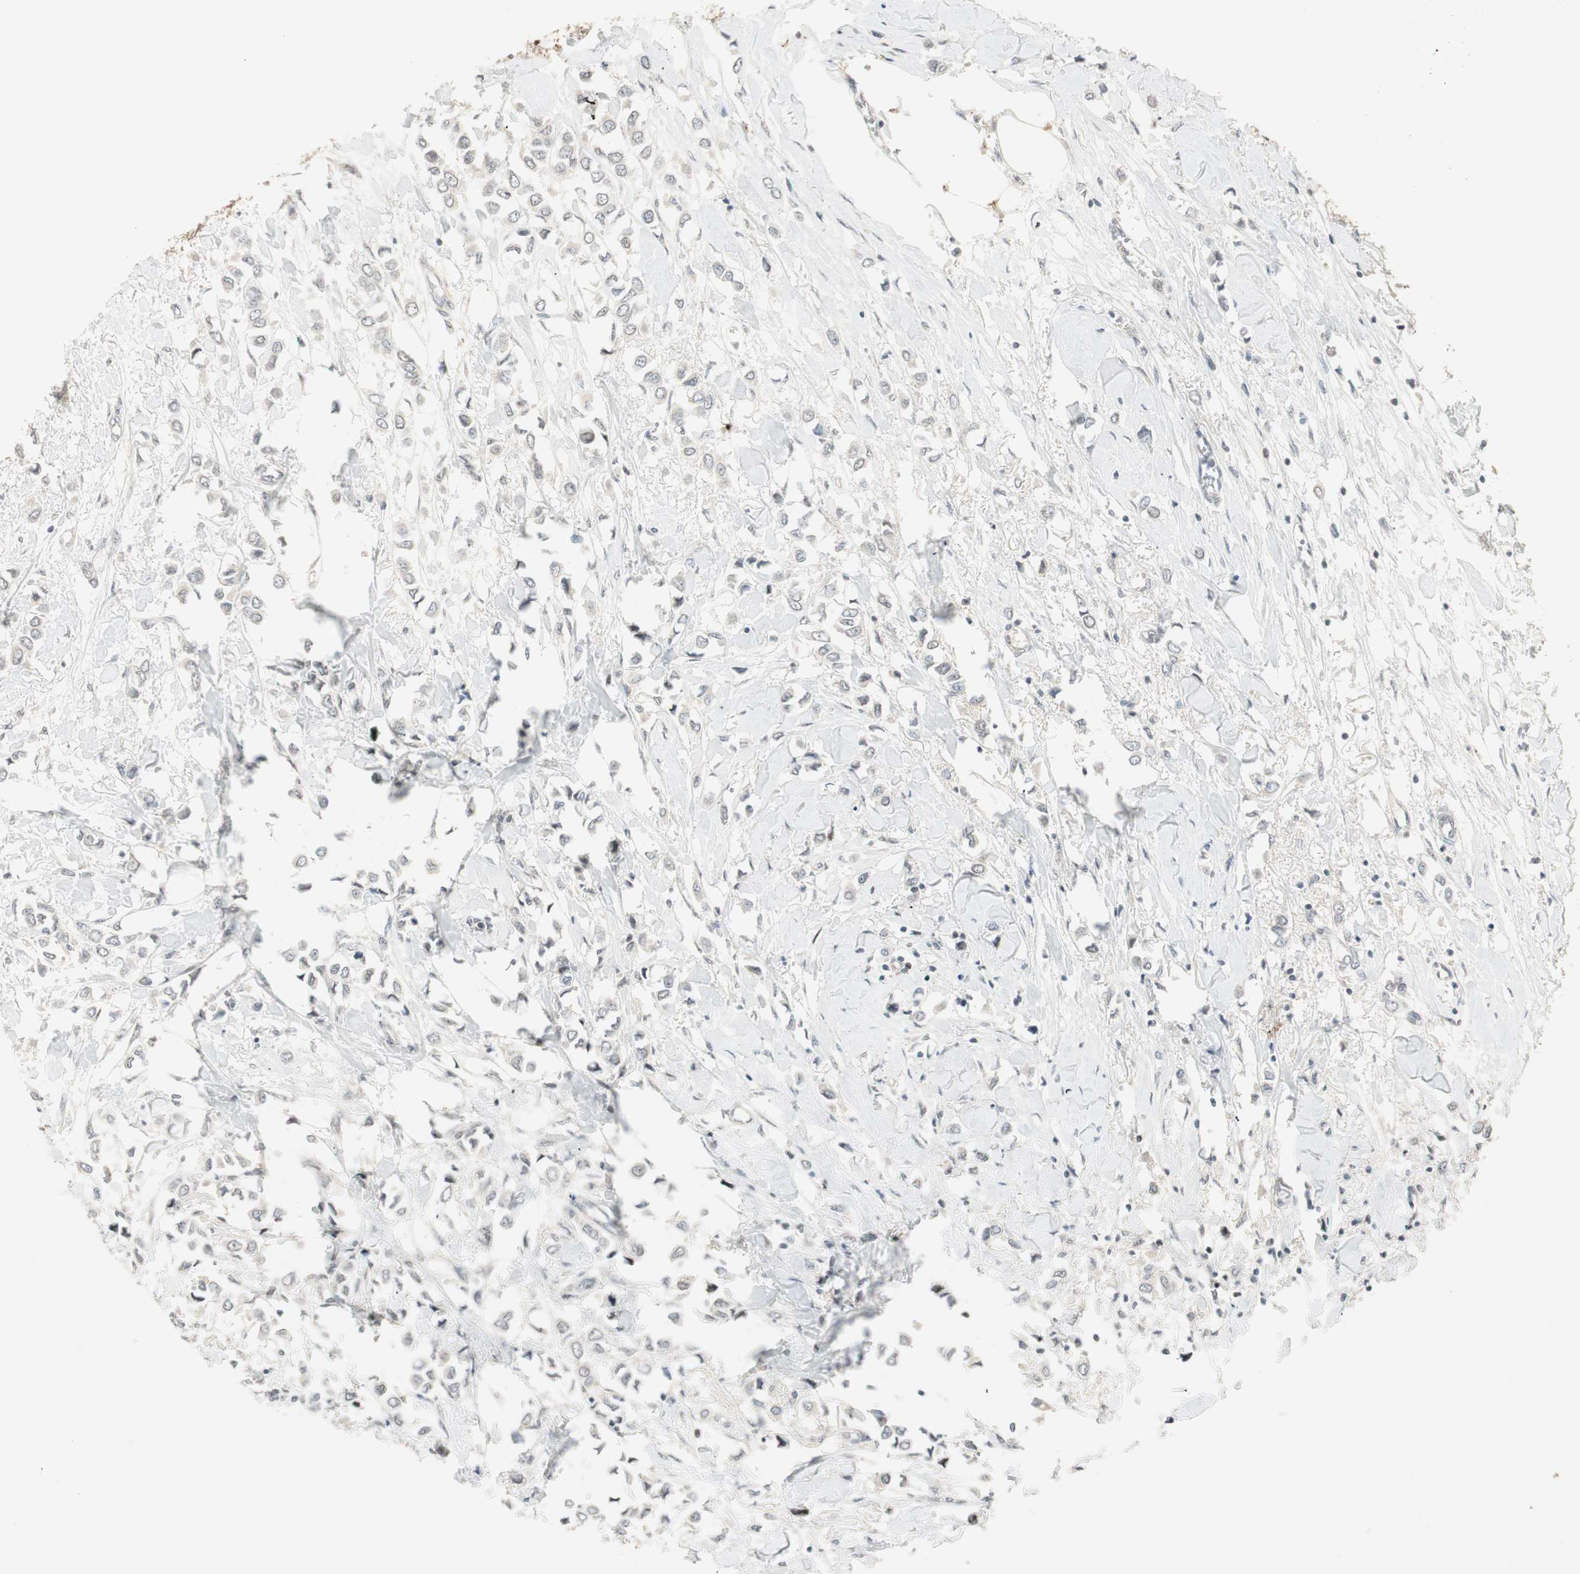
{"staining": {"intensity": "negative", "quantity": "none", "location": "none"}, "tissue": "breast cancer", "cell_type": "Tumor cells", "image_type": "cancer", "snomed": [{"axis": "morphology", "description": "Lobular carcinoma"}, {"axis": "topography", "description": "Breast"}], "caption": "There is no significant expression in tumor cells of breast cancer (lobular carcinoma).", "gene": "ACSL5", "patient": {"sex": "female", "age": 51}}